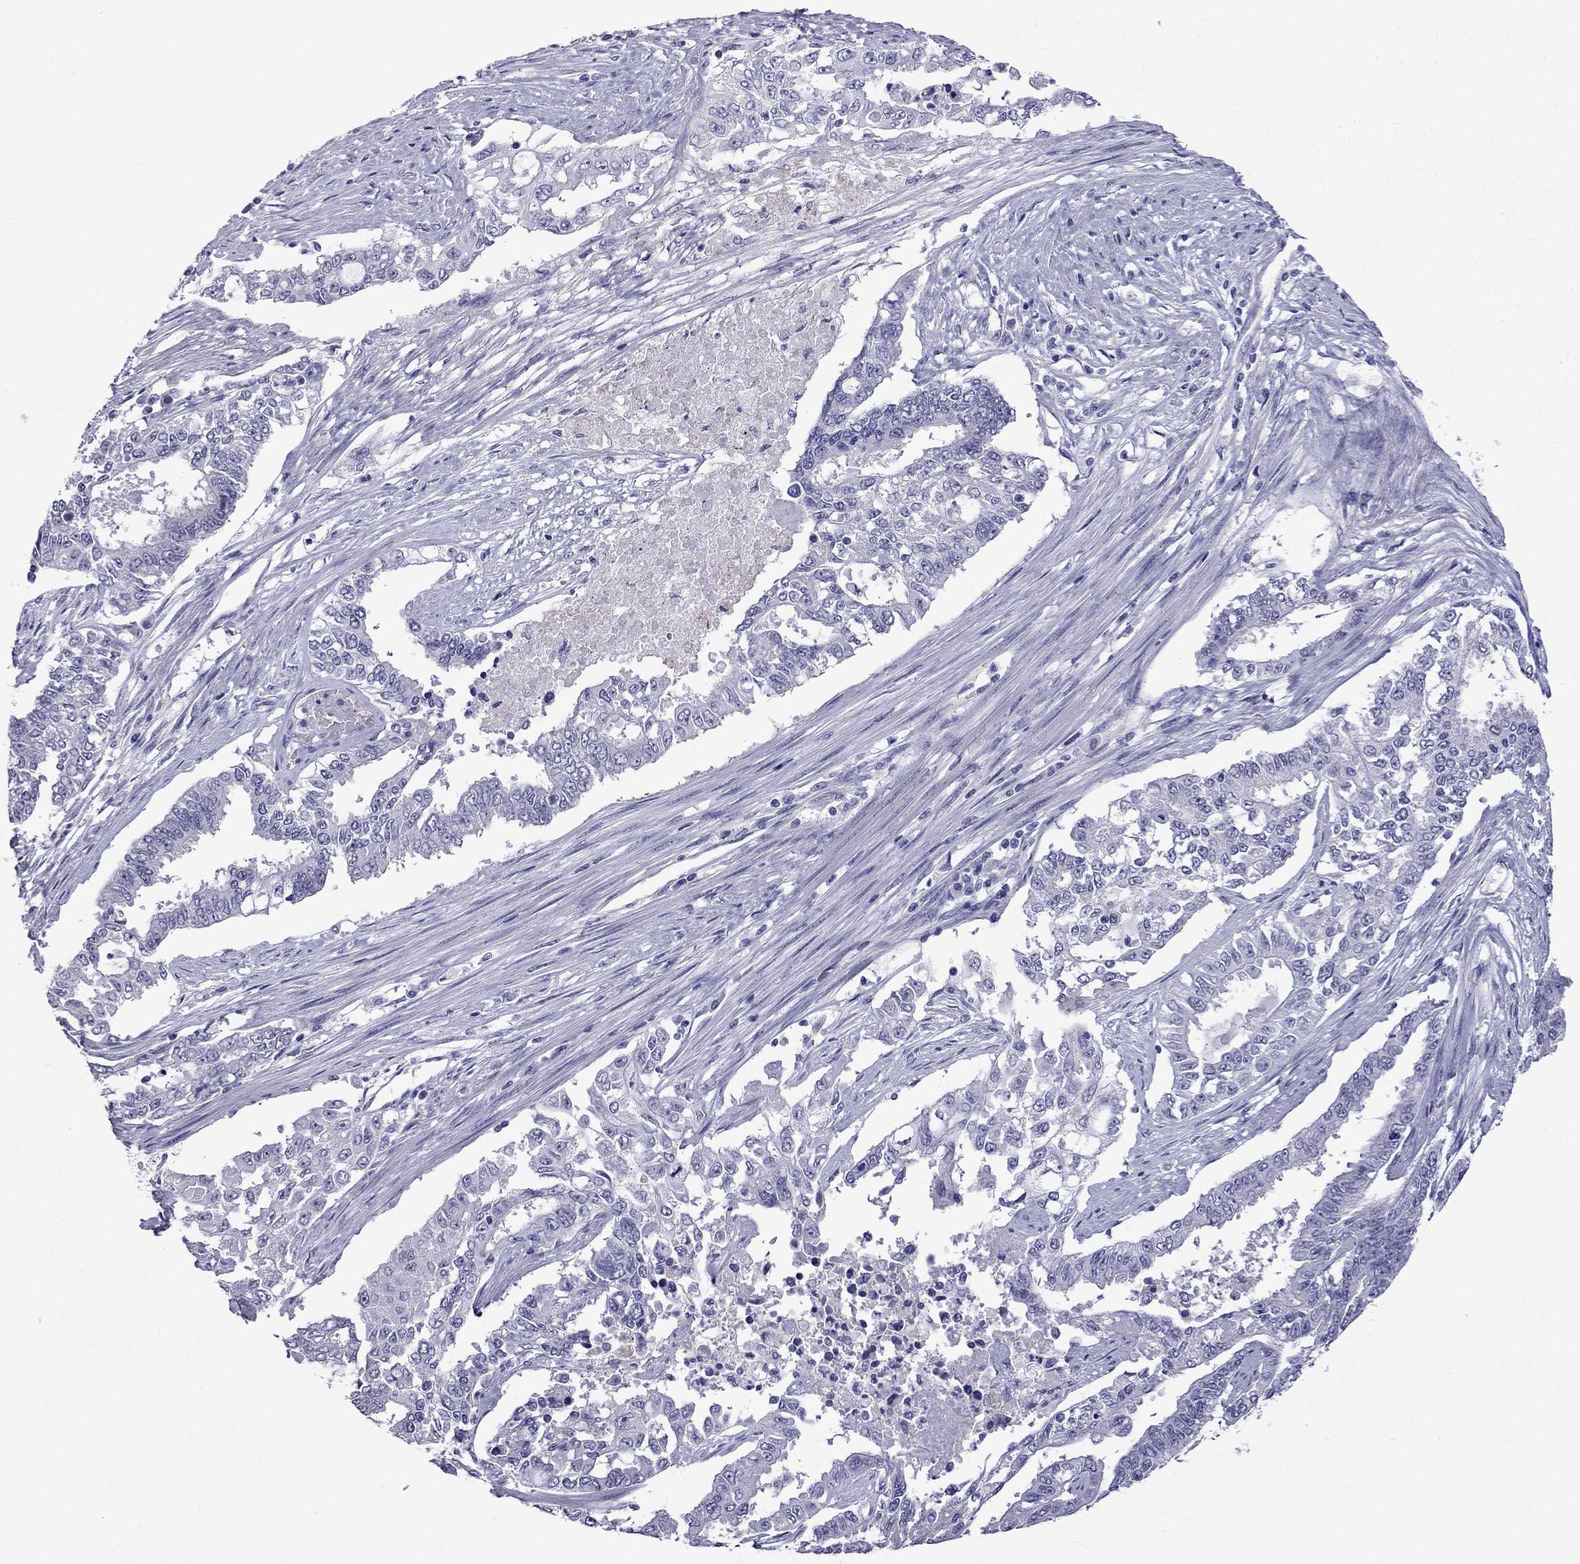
{"staining": {"intensity": "negative", "quantity": "none", "location": "none"}, "tissue": "endometrial cancer", "cell_type": "Tumor cells", "image_type": "cancer", "snomed": [{"axis": "morphology", "description": "Adenocarcinoma, NOS"}, {"axis": "topography", "description": "Uterus"}], "caption": "IHC of endometrial cancer (adenocarcinoma) displays no positivity in tumor cells. (Immunohistochemistry (ihc), brightfield microscopy, high magnification).", "gene": "MGP", "patient": {"sex": "female", "age": 59}}